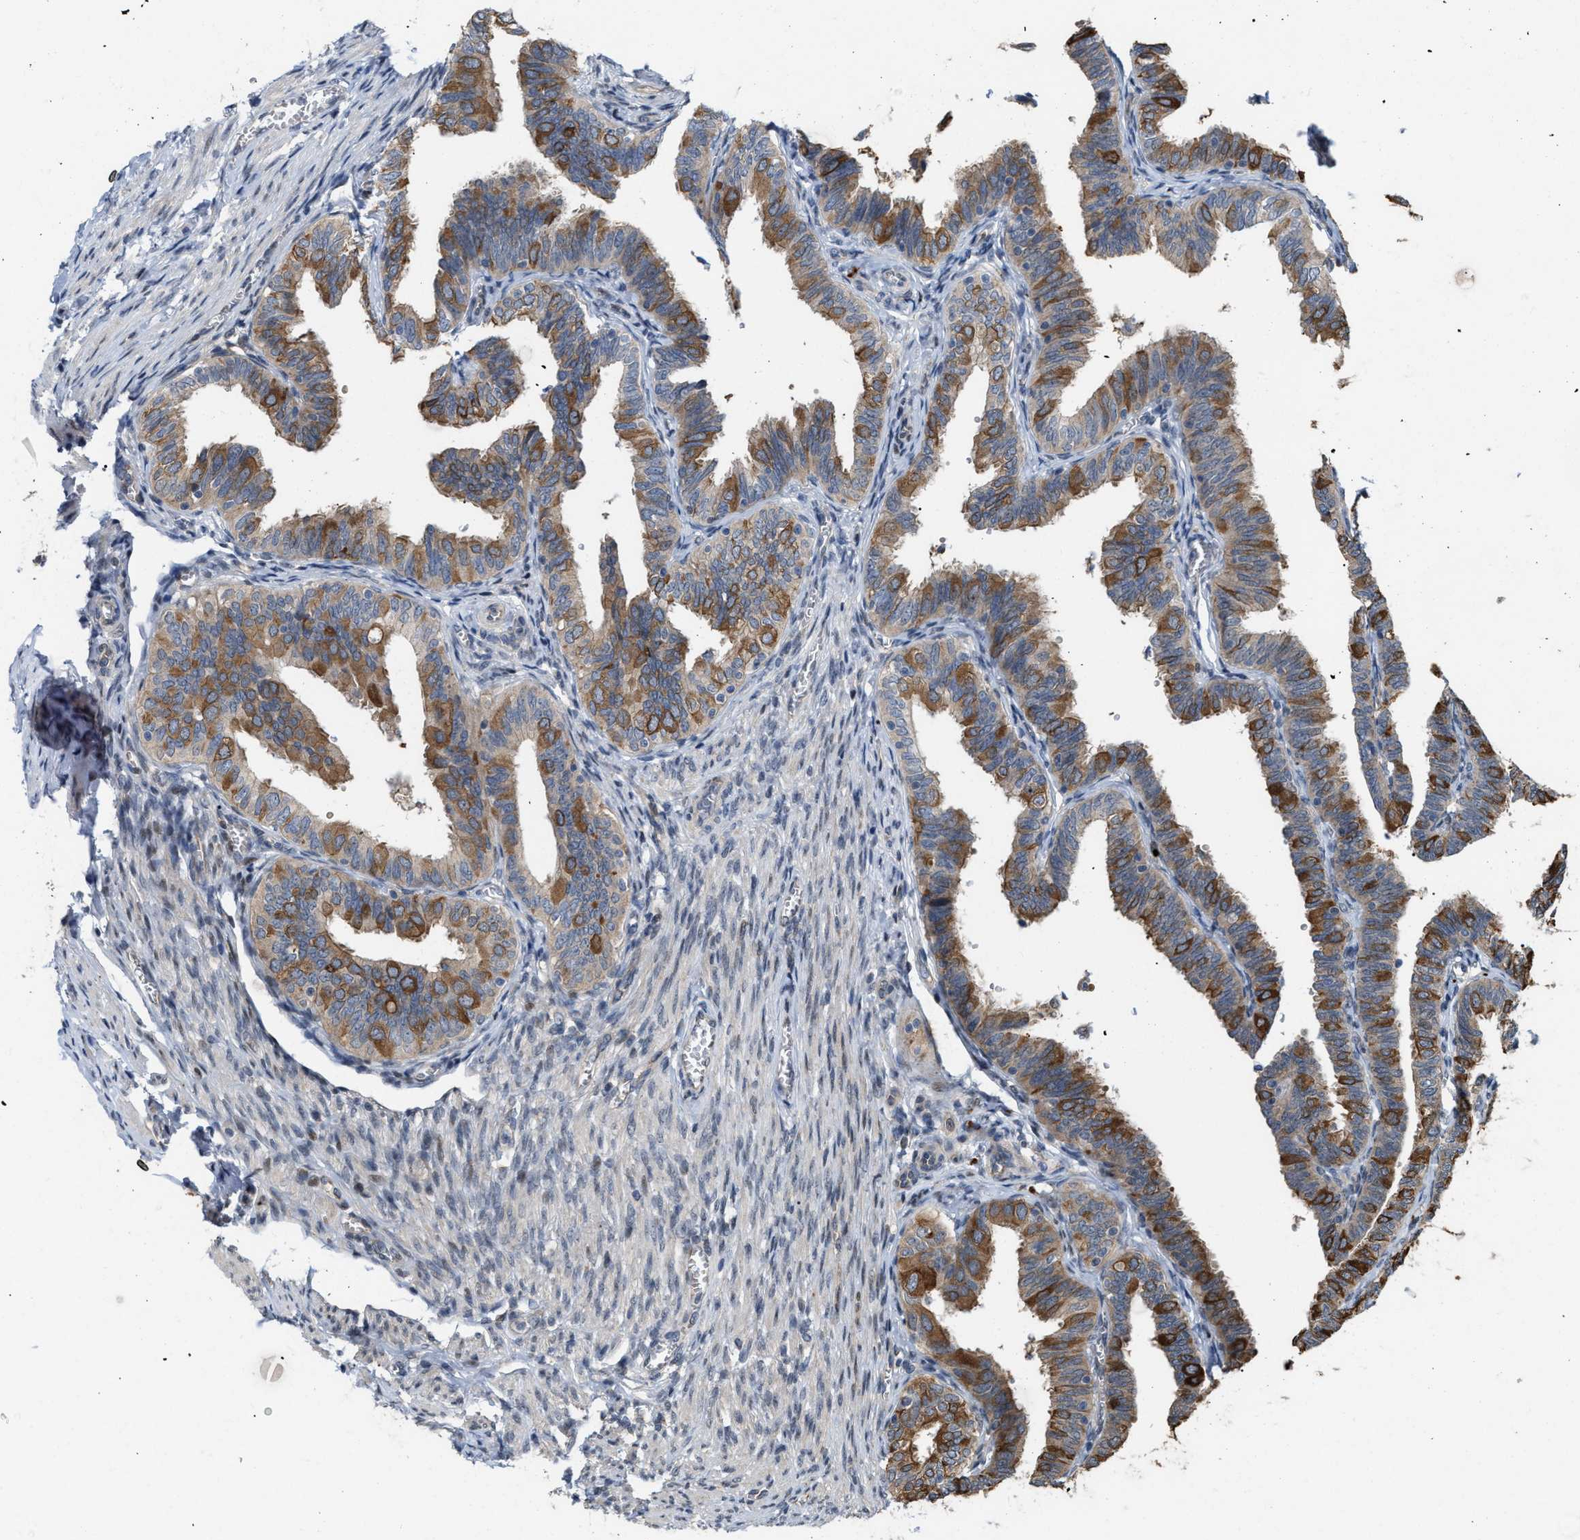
{"staining": {"intensity": "moderate", "quantity": ">75%", "location": "cytoplasmic/membranous"}, "tissue": "fallopian tube", "cell_type": "Glandular cells", "image_type": "normal", "snomed": [{"axis": "morphology", "description": "Normal tissue, NOS"}, {"axis": "topography", "description": "Fallopian tube"}], "caption": "Immunohistochemistry (IHC) (DAB (3,3'-diaminobenzidine)) staining of benign fallopian tube displays moderate cytoplasmic/membranous protein staining in approximately >75% of glandular cells.", "gene": "CSNK1A1", "patient": {"sex": "female", "age": 46}}